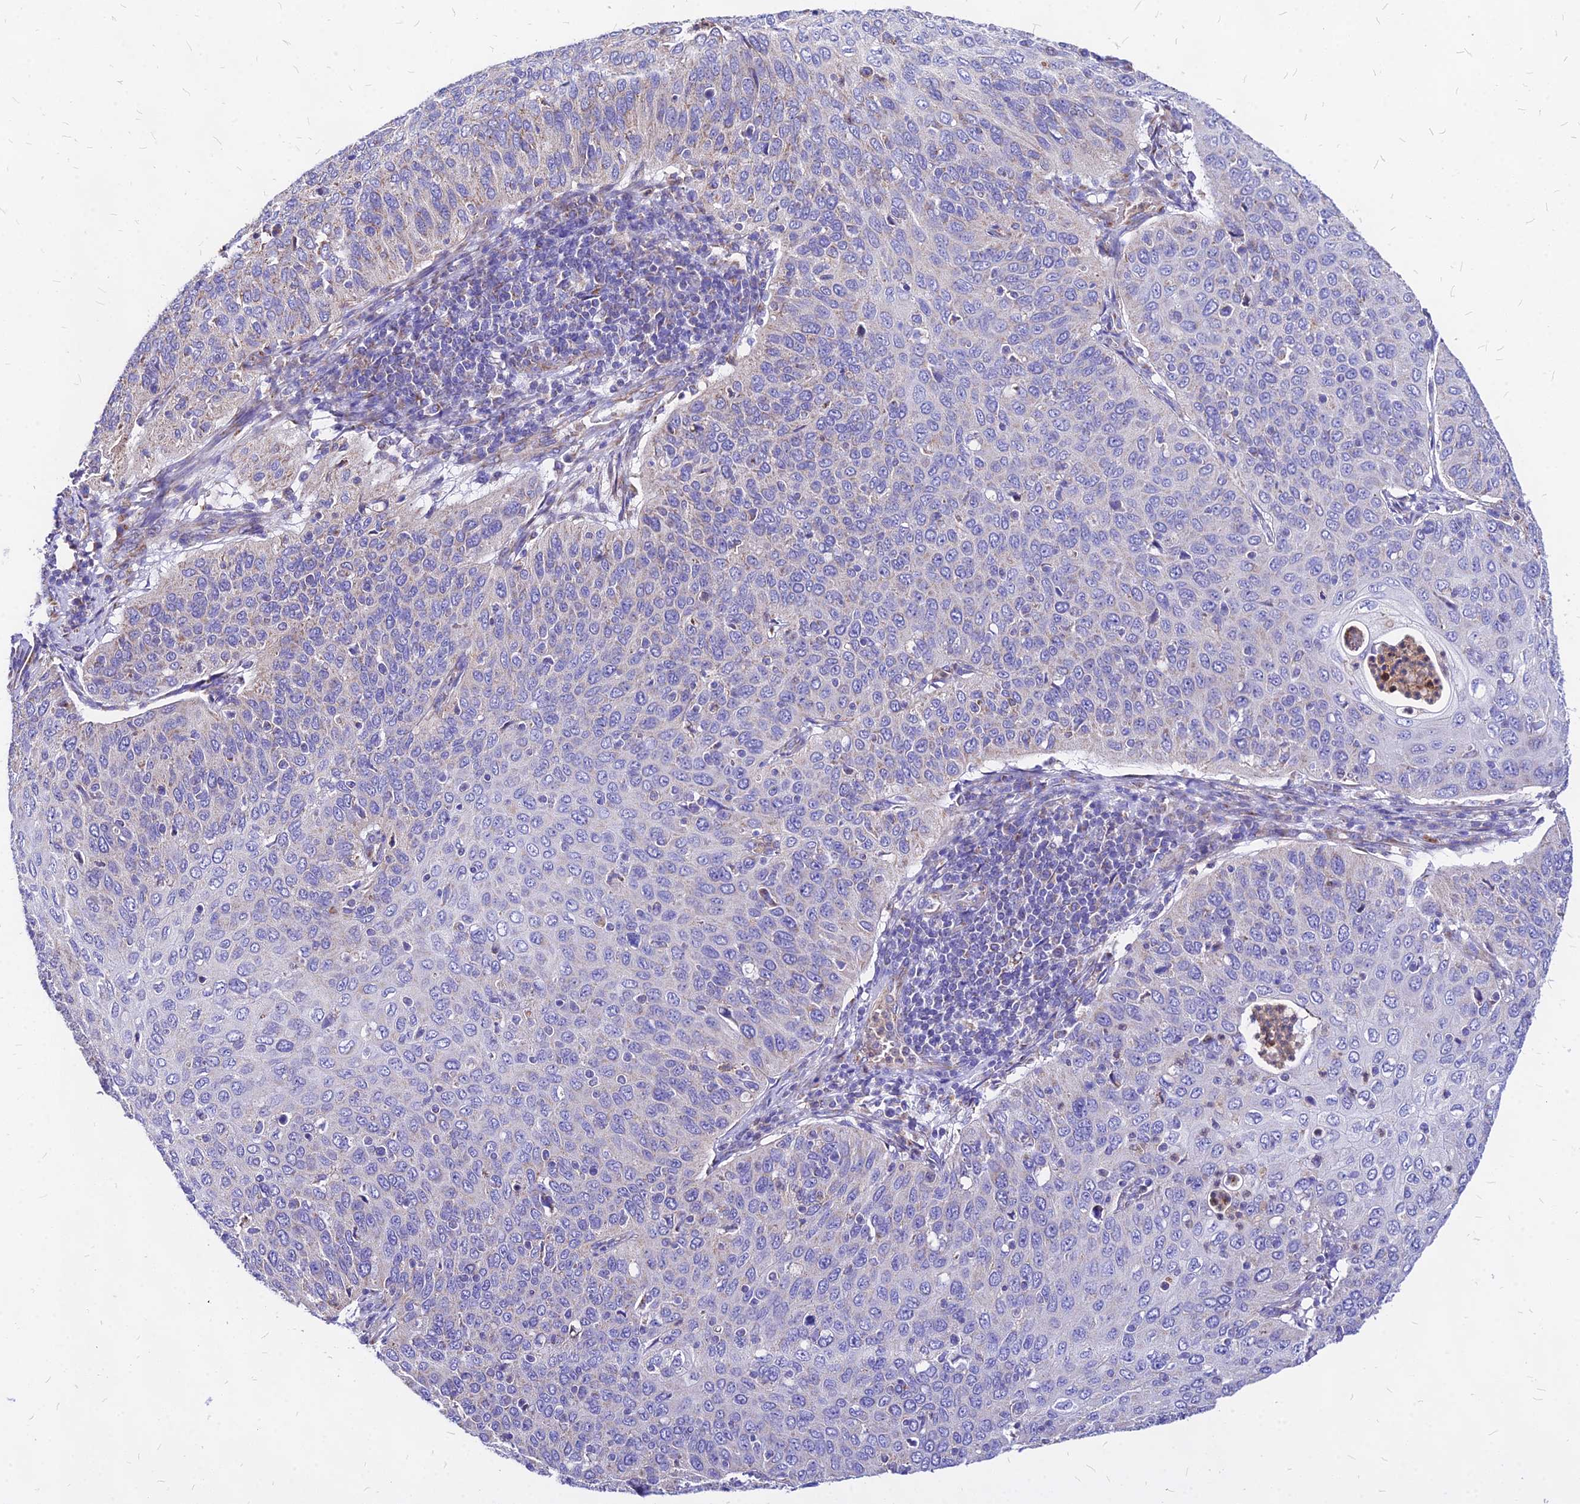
{"staining": {"intensity": "negative", "quantity": "none", "location": "none"}, "tissue": "cervical cancer", "cell_type": "Tumor cells", "image_type": "cancer", "snomed": [{"axis": "morphology", "description": "Squamous cell carcinoma, NOS"}, {"axis": "topography", "description": "Cervix"}], "caption": "Tumor cells show no significant protein staining in cervical squamous cell carcinoma. (DAB (3,3'-diaminobenzidine) IHC, high magnification).", "gene": "MRPL3", "patient": {"sex": "female", "age": 36}}